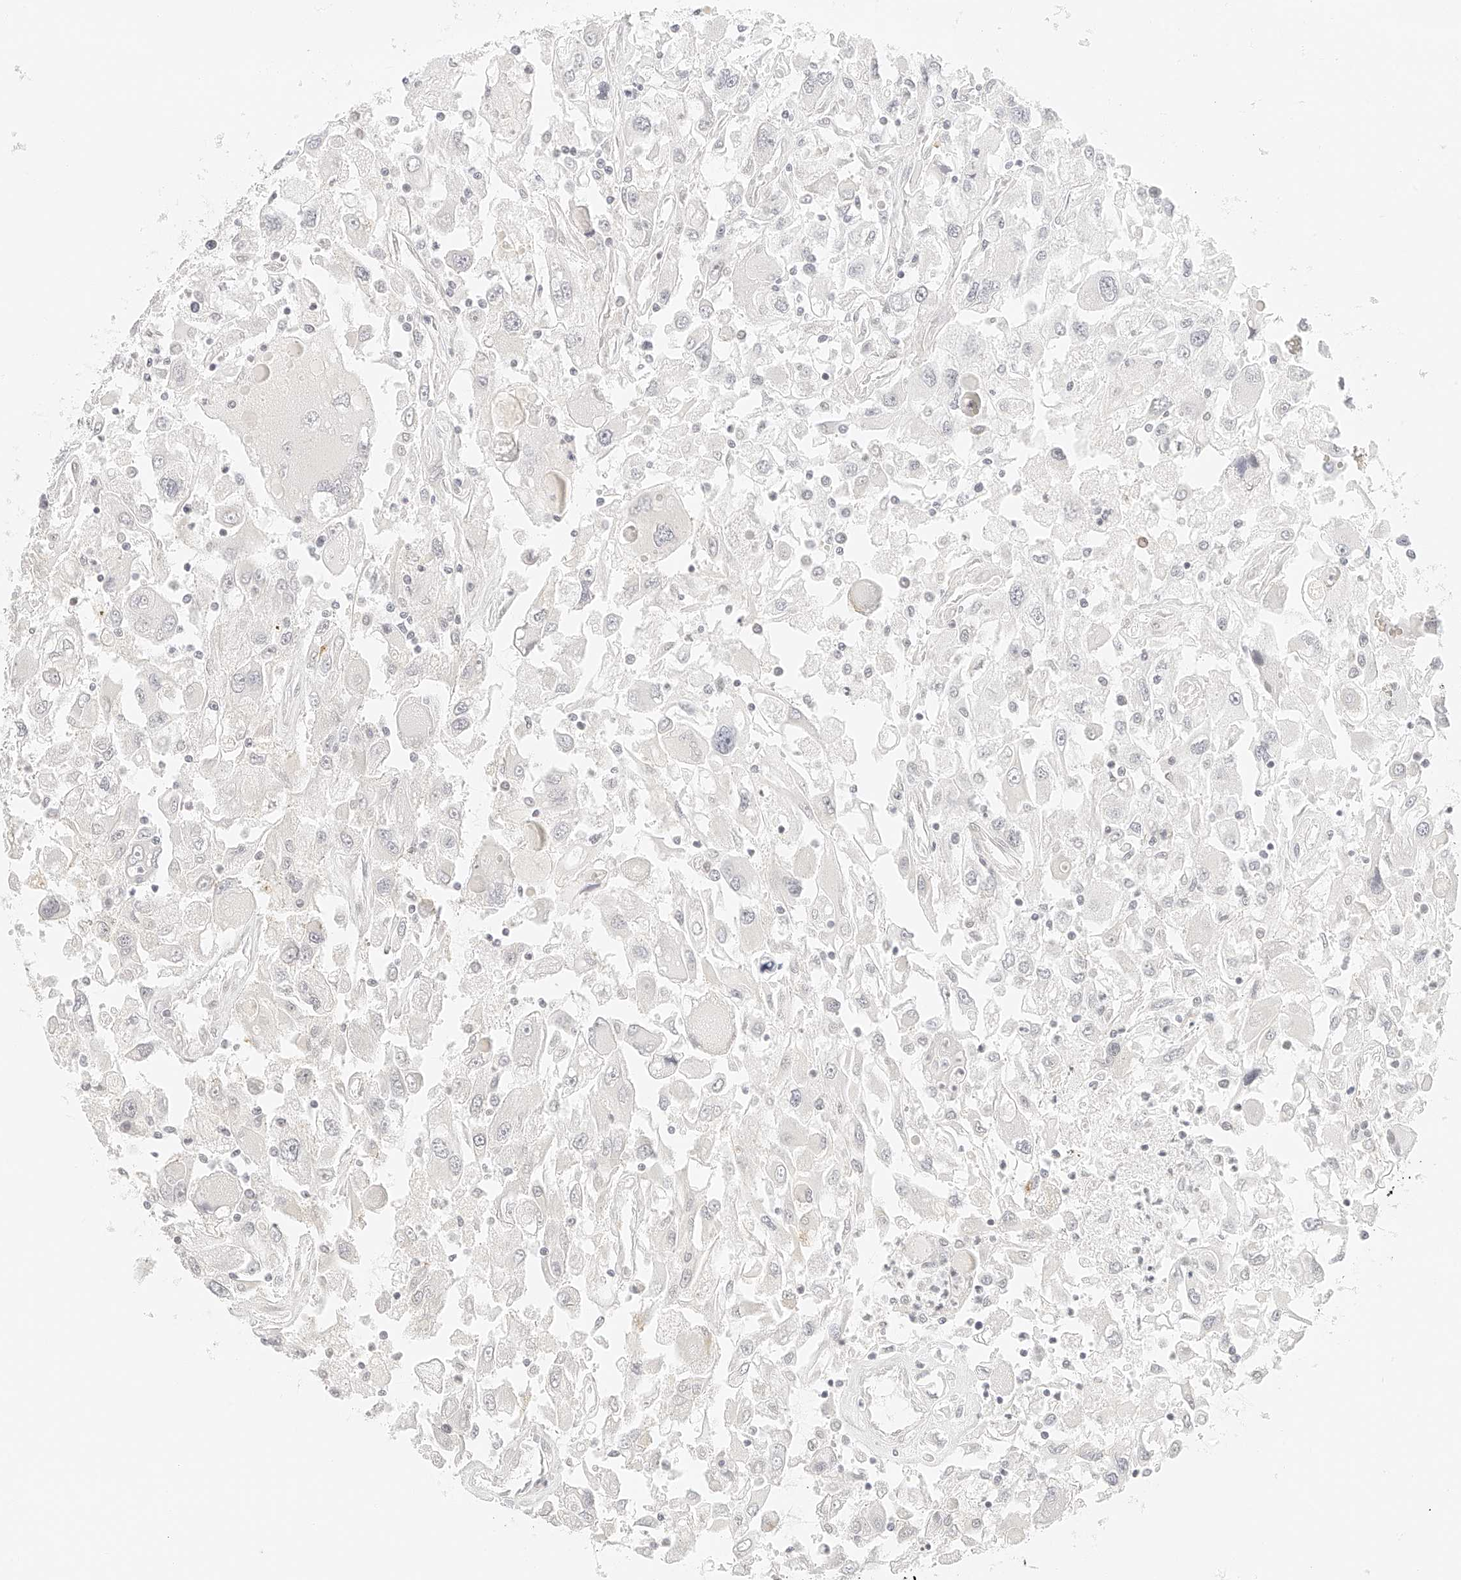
{"staining": {"intensity": "negative", "quantity": "none", "location": "none"}, "tissue": "renal cancer", "cell_type": "Tumor cells", "image_type": "cancer", "snomed": [{"axis": "morphology", "description": "Adenocarcinoma, NOS"}, {"axis": "topography", "description": "Kidney"}], "caption": "Immunohistochemical staining of renal cancer exhibits no significant expression in tumor cells. (DAB immunohistochemistry visualized using brightfield microscopy, high magnification).", "gene": "ZFP69", "patient": {"sex": "female", "age": 52}}